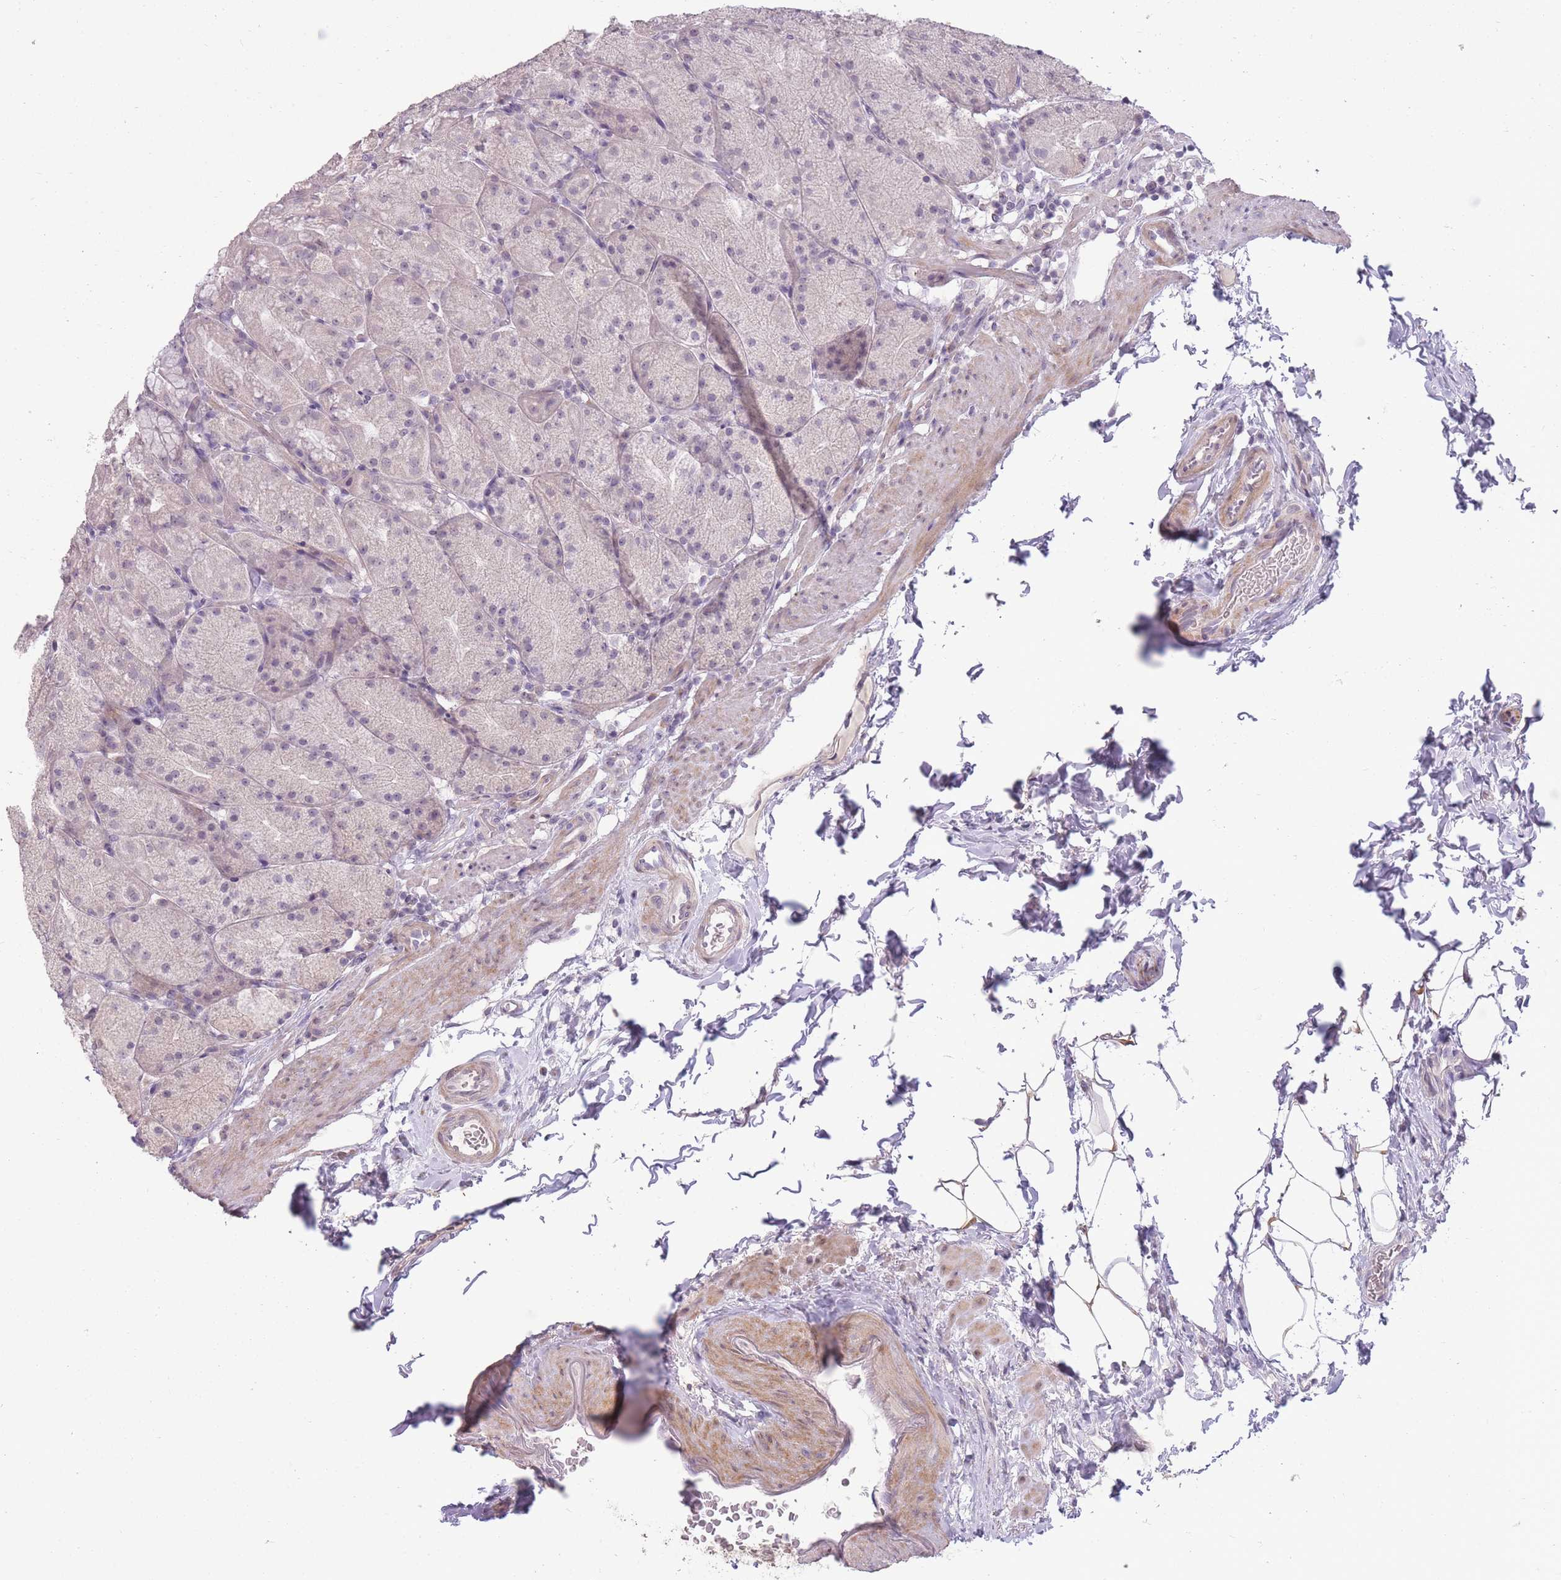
{"staining": {"intensity": "weak", "quantity": "<25%", "location": "nuclear"}, "tissue": "stomach", "cell_type": "Glandular cells", "image_type": "normal", "snomed": [{"axis": "morphology", "description": "Normal tissue, NOS"}, {"axis": "topography", "description": "Stomach, upper"}, {"axis": "topography", "description": "Stomach, lower"}], "caption": "High magnification brightfield microscopy of normal stomach stained with DAB (brown) and counterstained with hematoxylin (blue): glandular cells show no significant expression. (IHC, brightfield microscopy, high magnification).", "gene": "ZBTB24", "patient": {"sex": "male", "age": 67}}